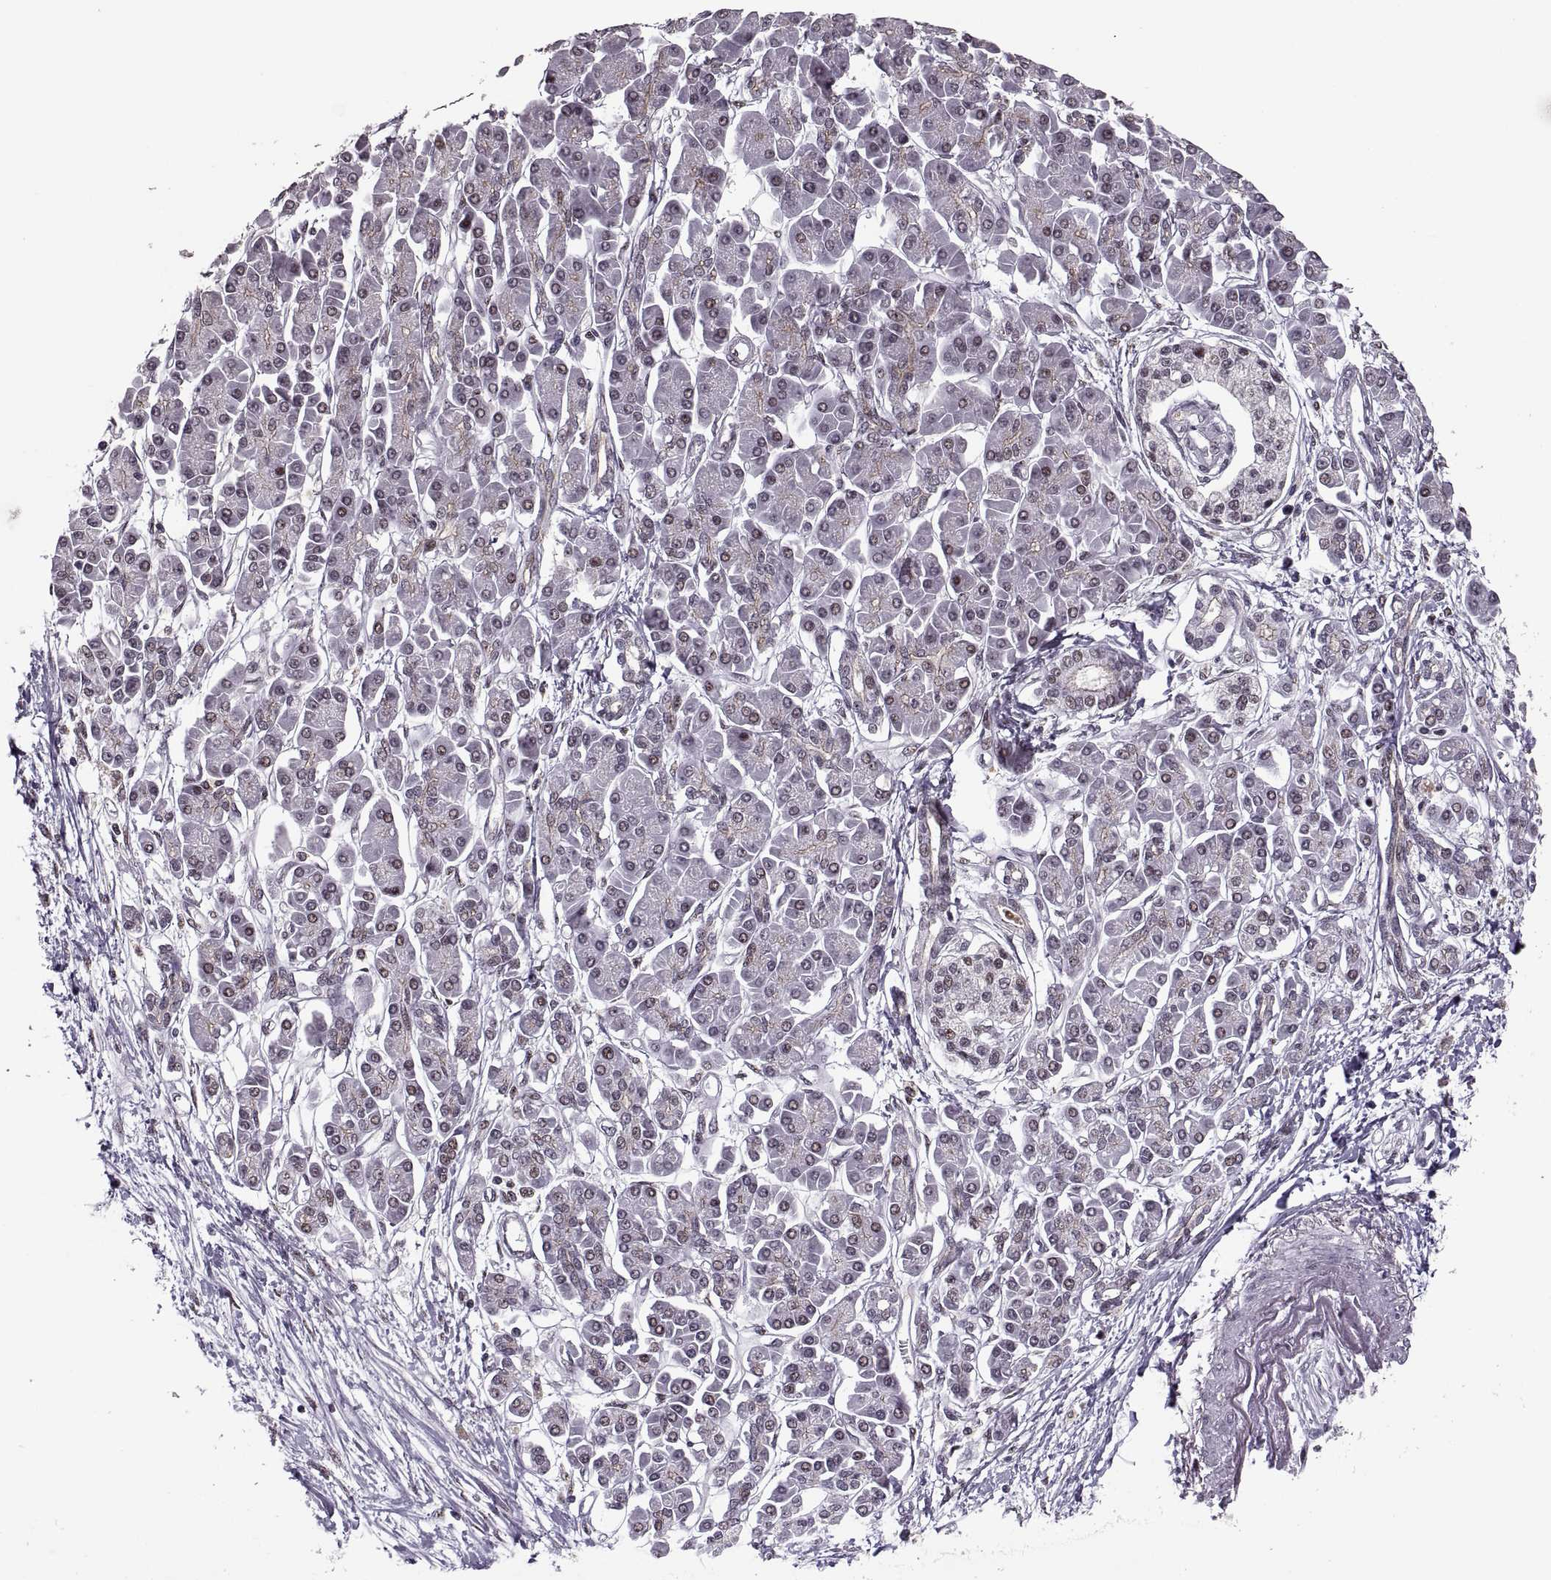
{"staining": {"intensity": "negative", "quantity": "none", "location": "none"}, "tissue": "pancreatic cancer", "cell_type": "Tumor cells", "image_type": "cancer", "snomed": [{"axis": "morphology", "description": "Adenocarcinoma, NOS"}, {"axis": "topography", "description": "Pancreas"}], "caption": "This is an IHC image of pancreatic cancer. There is no staining in tumor cells.", "gene": "PALS1", "patient": {"sex": "female", "age": 77}}